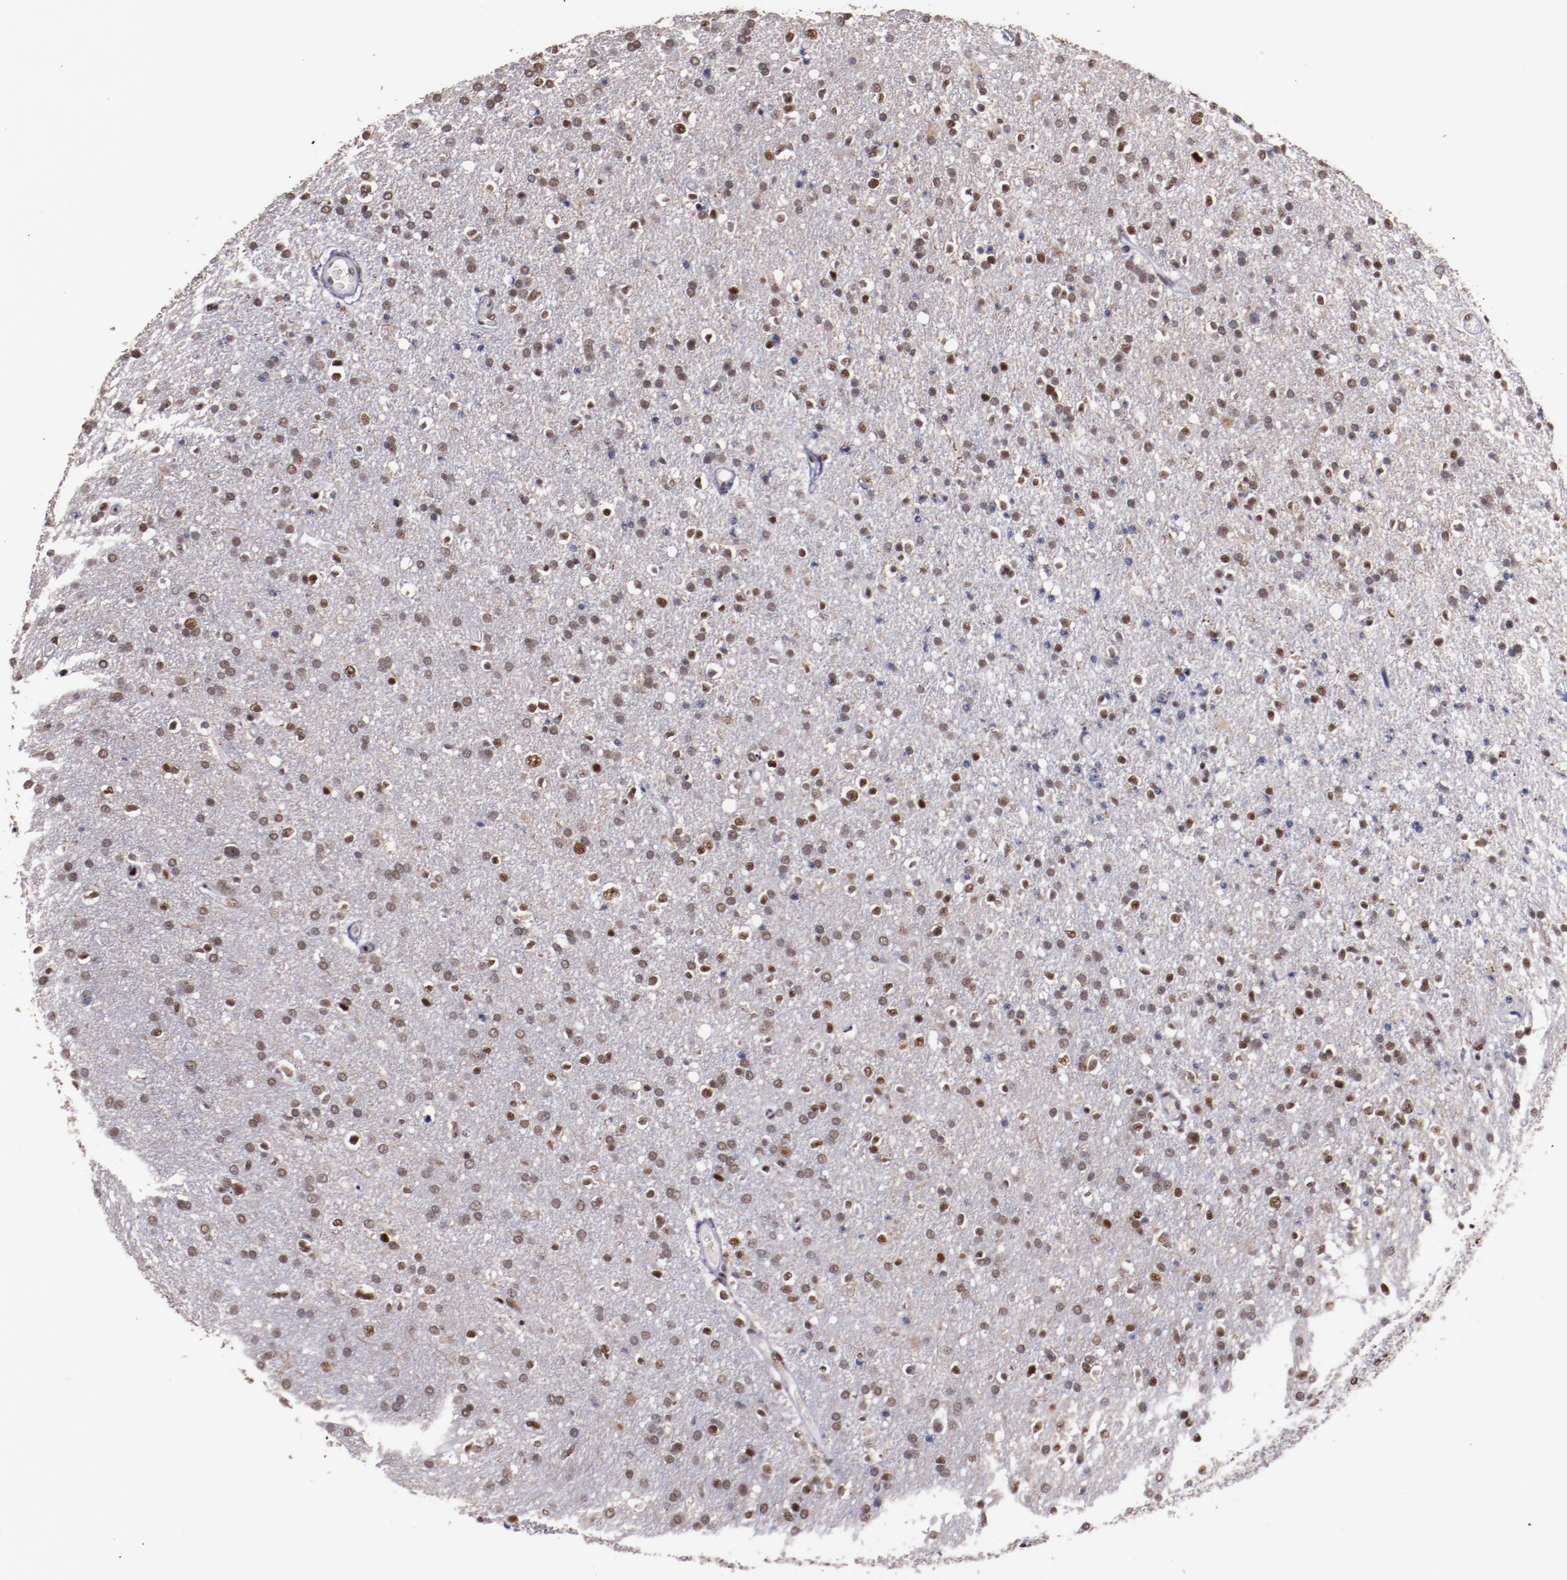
{"staining": {"intensity": "moderate", "quantity": ">75%", "location": "nuclear"}, "tissue": "glioma", "cell_type": "Tumor cells", "image_type": "cancer", "snomed": [{"axis": "morphology", "description": "Glioma, malignant, High grade"}, {"axis": "topography", "description": "Brain"}], "caption": "Human malignant high-grade glioma stained for a protein (brown) displays moderate nuclear positive positivity in about >75% of tumor cells.", "gene": "PPP4R3A", "patient": {"sex": "male", "age": 33}}